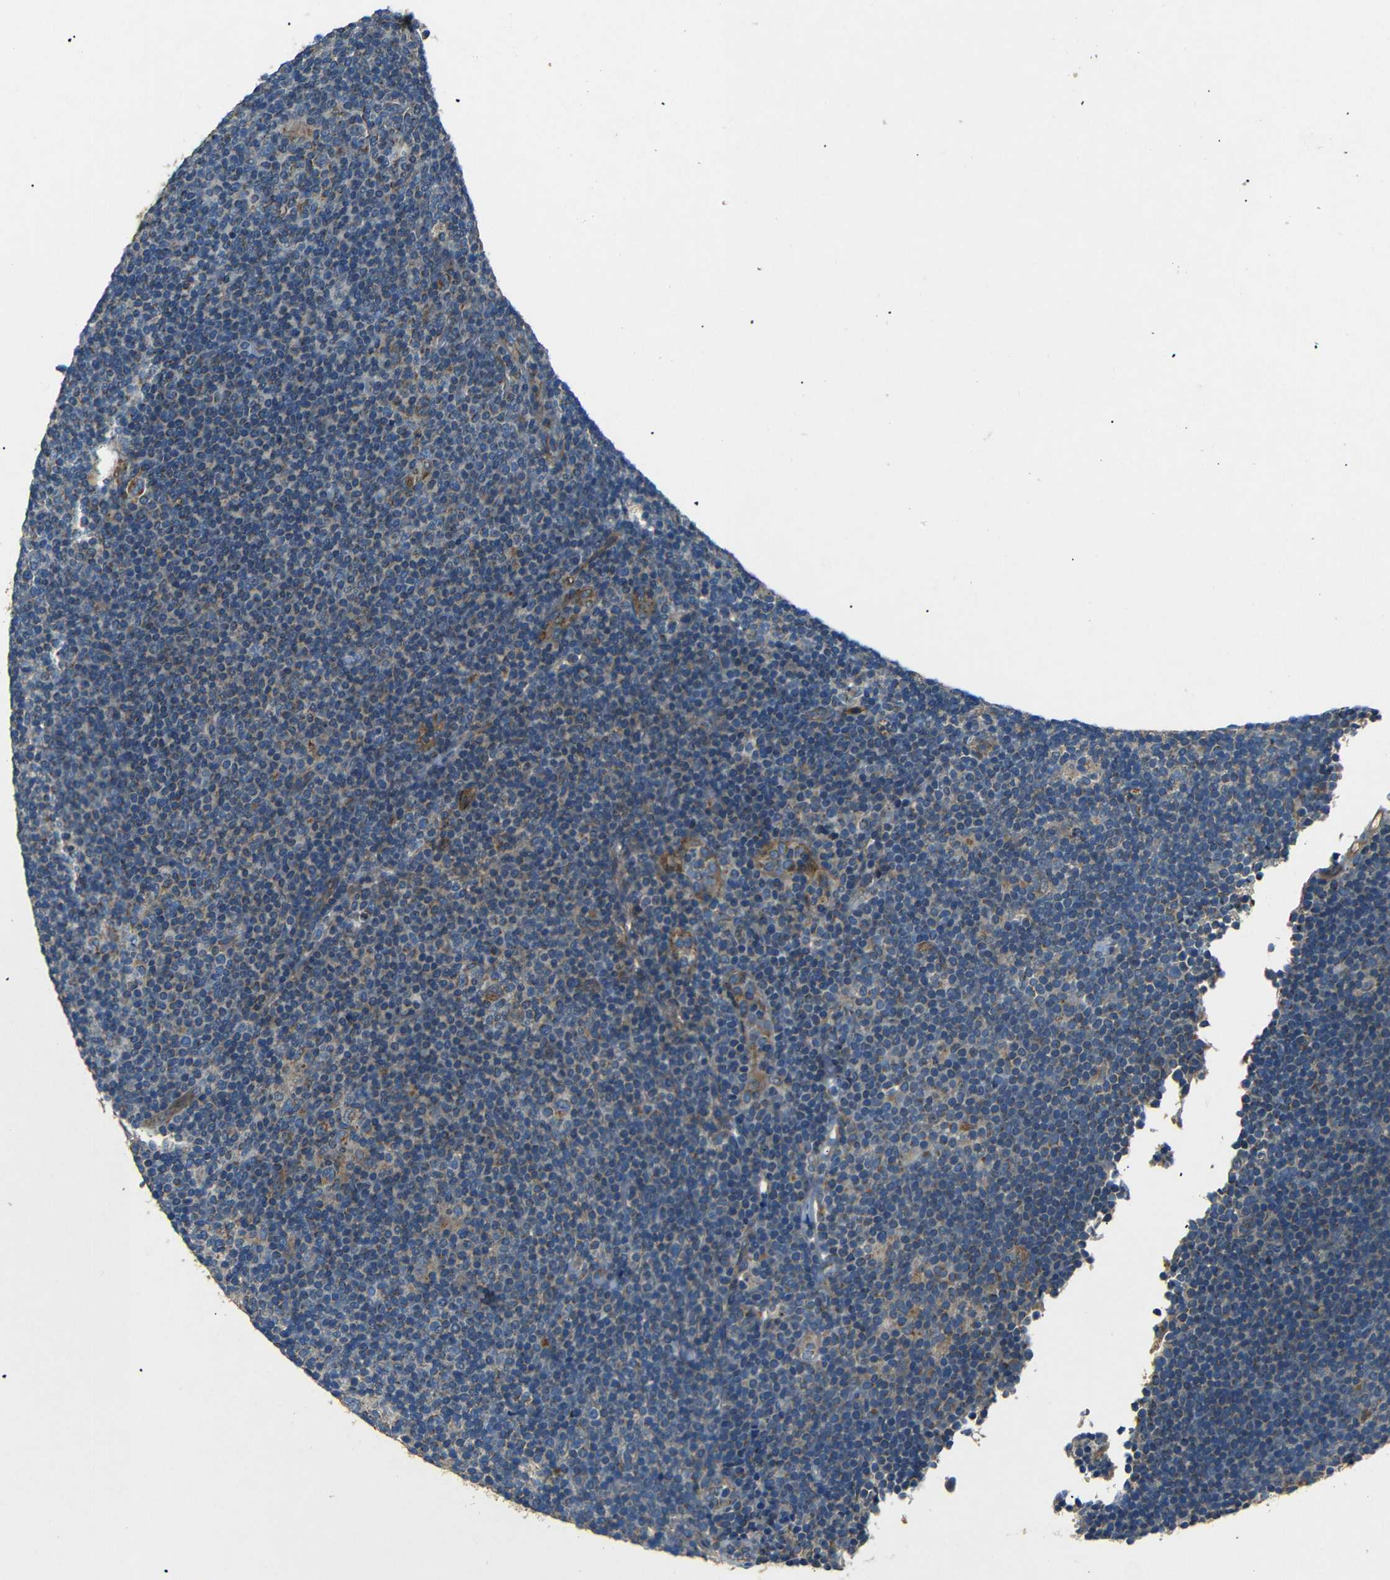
{"staining": {"intensity": "moderate", "quantity": ">75%", "location": "cytoplasmic/membranous"}, "tissue": "lymphoma", "cell_type": "Tumor cells", "image_type": "cancer", "snomed": [{"axis": "morphology", "description": "Hodgkin's disease, NOS"}, {"axis": "topography", "description": "Lymph node"}], "caption": "About >75% of tumor cells in lymphoma exhibit moderate cytoplasmic/membranous protein staining as visualized by brown immunohistochemical staining.", "gene": "NETO2", "patient": {"sex": "female", "age": 57}}